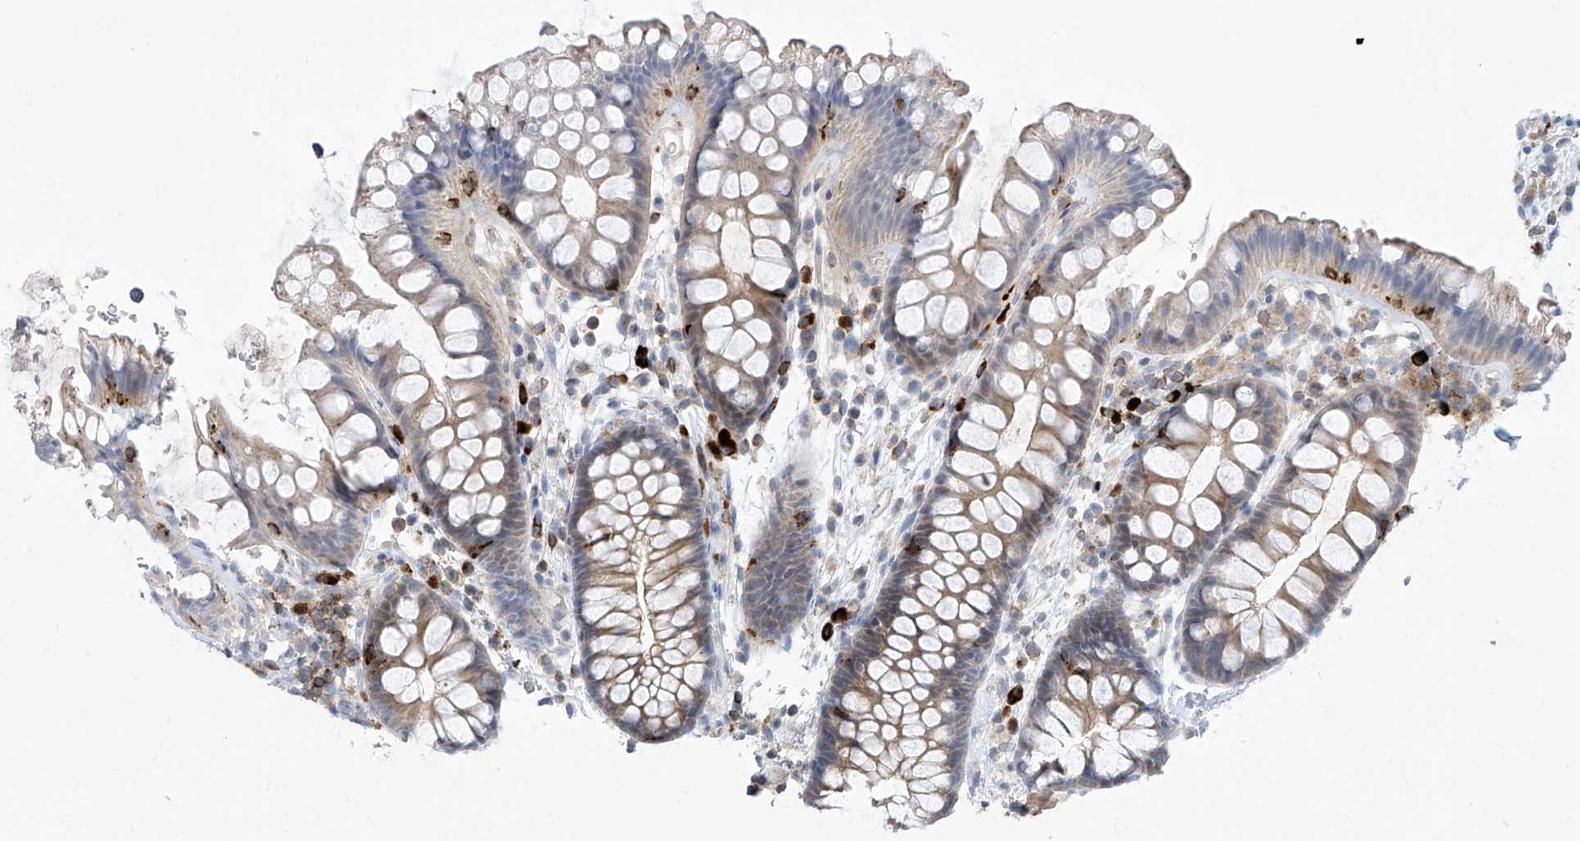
{"staining": {"intensity": "weak", "quantity": "25%-75%", "location": "cytoplasmic/membranous"}, "tissue": "colon", "cell_type": "Endothelial cells", "image_type": "normal", "snomed": [{"axis": "morphology", "description": "Normal tissue, NOS"}, {"axis": "topography", "description": "Colon"}], "caption": "Weak cytoplasmic/membranous protein expression is appreciated in about 25%-75% of endothelial cells in colon. (DAB IHC with brightfield microscopy, high magnification).", "gene": "IBA57", "patient": {"sex": "female", "age": 62}}